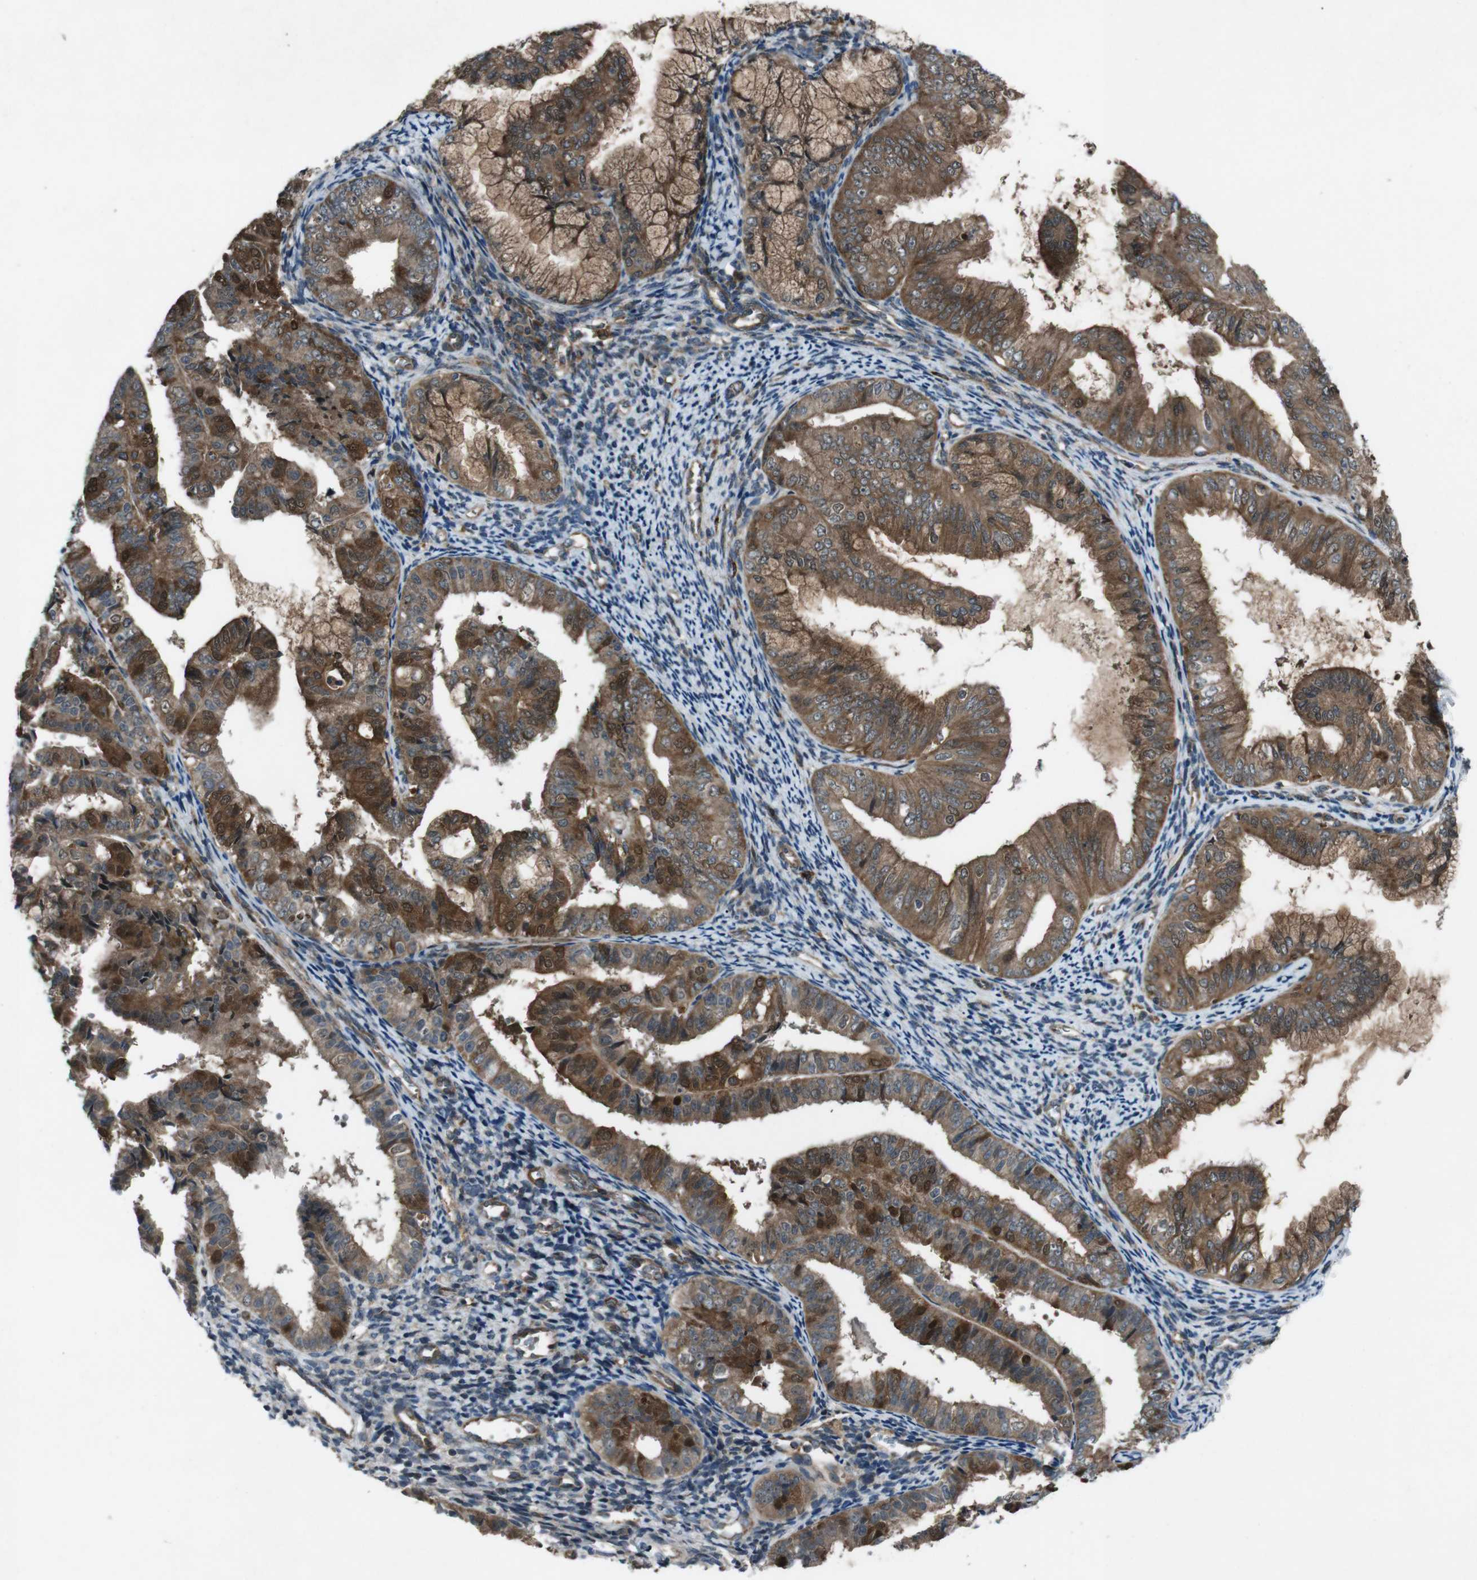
{"staining": {"intensity": "moderate", "quantity": ">75%", "location": "cytoplasmic/membranous"}, "tissue": "endometrial cancer", "cell_type": "Tumor cells", "image_type": "cancer", "snomed": [{"axis": "morphology", "description": "Adenocarcinoma, NOS"}, {"axis": "topography", "description": "Endometrium"}], "caption": "Tumor cells reveal medium levels of moderate cytoplasmic/membranous staining in approximately >75% of cells in human endometrial cancer (adenocarcinoma).", "gene": "SLC27A4", "patient": {"sex": "female", "age": 63}}